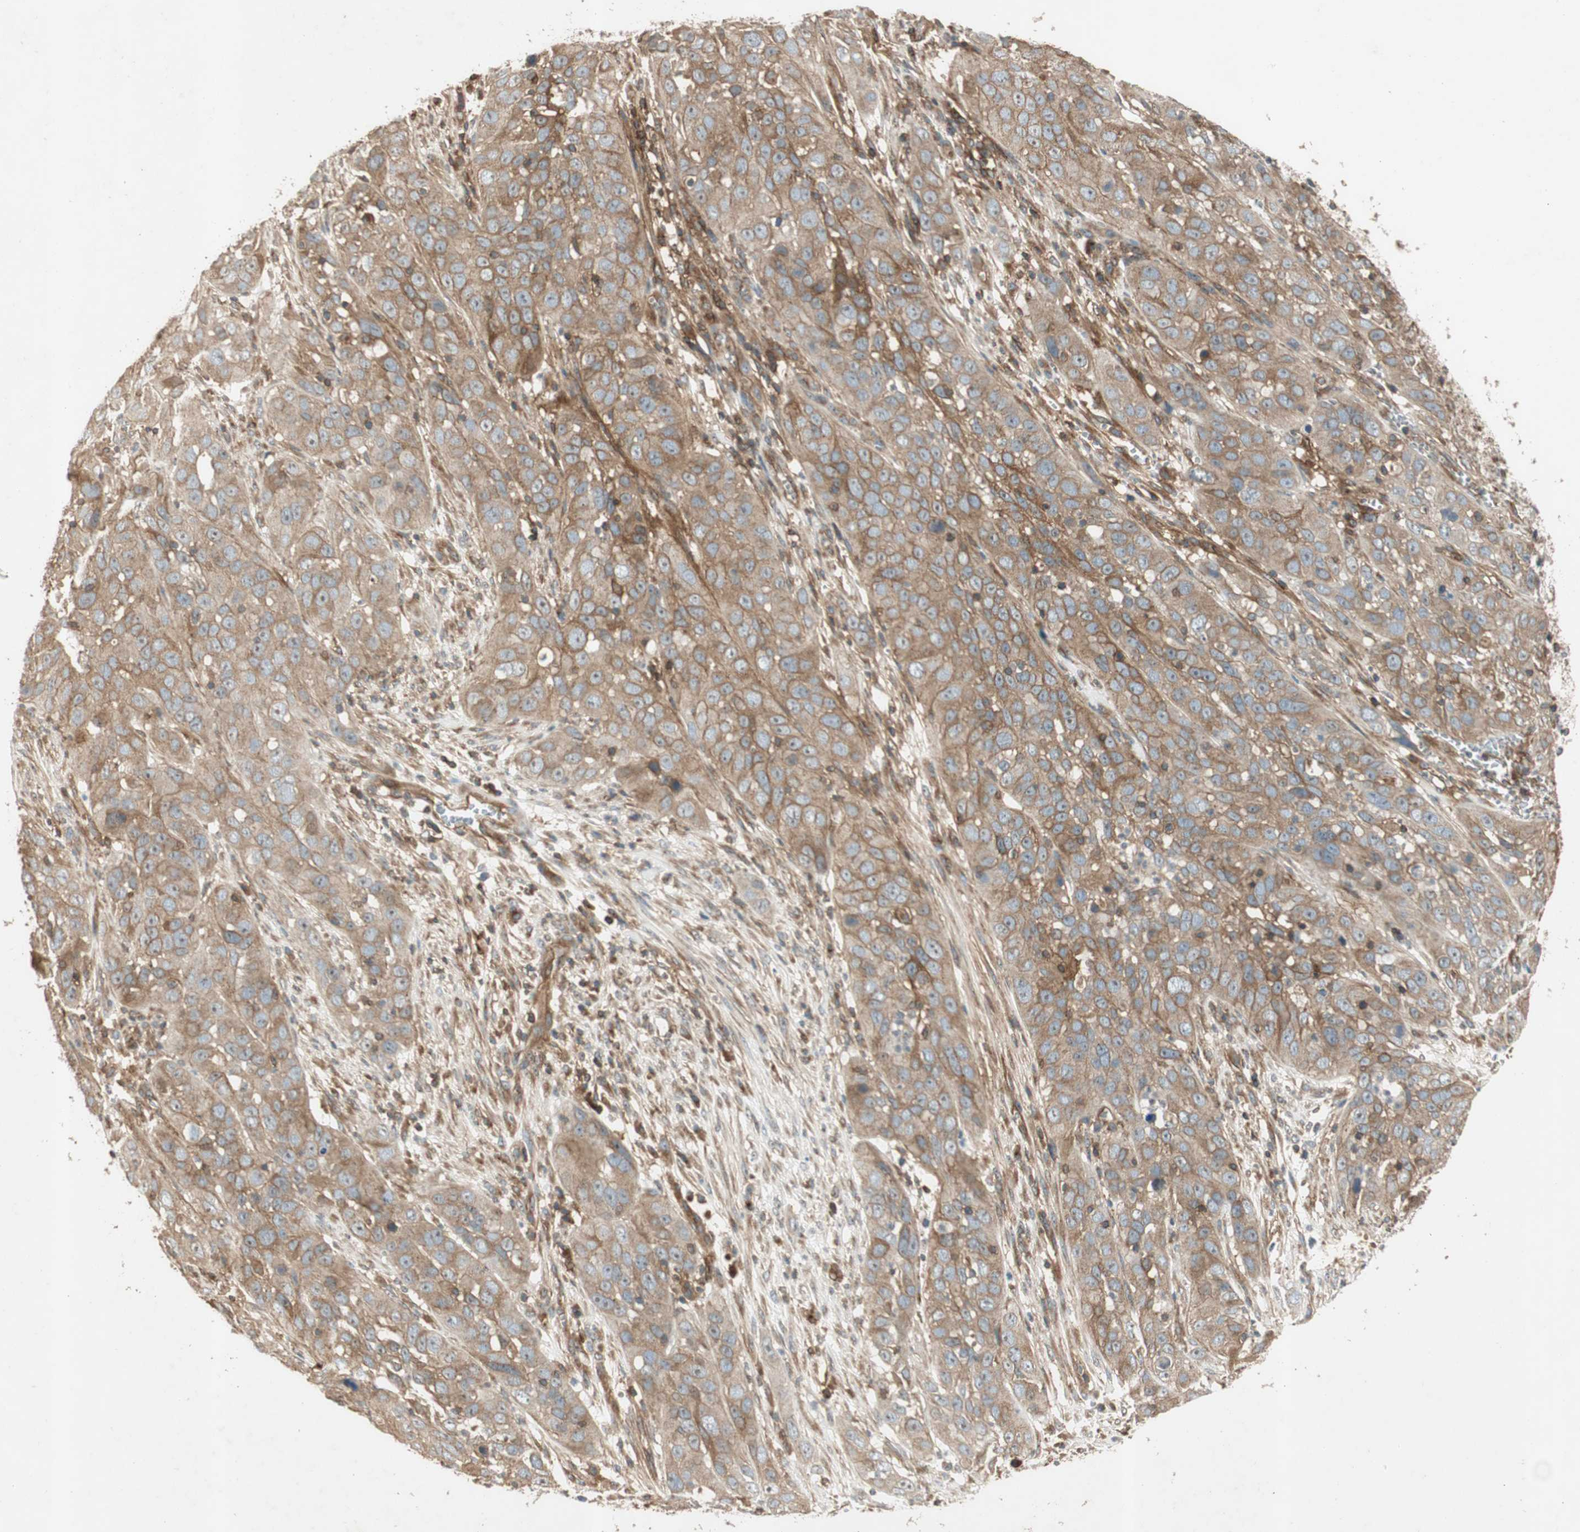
{"staining": {"intensity": "moderate", "quantity": ">75%", "location": "cytoplasmic/membranous"}, "tissue": "cervical cancer", "cell_type": "Tumor cells", "image_type": "cancer", "snomed": [{"axis": "morphology", "description": "Squamous cell carcinoma, NOS"}, {"axis": "topography", "description": "Cervix"}], "caption": "This histopathology image shows squamous cell carcinoma (cervical) stained with immunohistochemistry (IHC) to label a protein in brown. The cytoplasmic/membranous of tumor cells show moderate positivity for the protein. Nuclei are counter-stained blue.", "gene": "BTN3A3", "patient": {"sex": "female", "age": 32}}